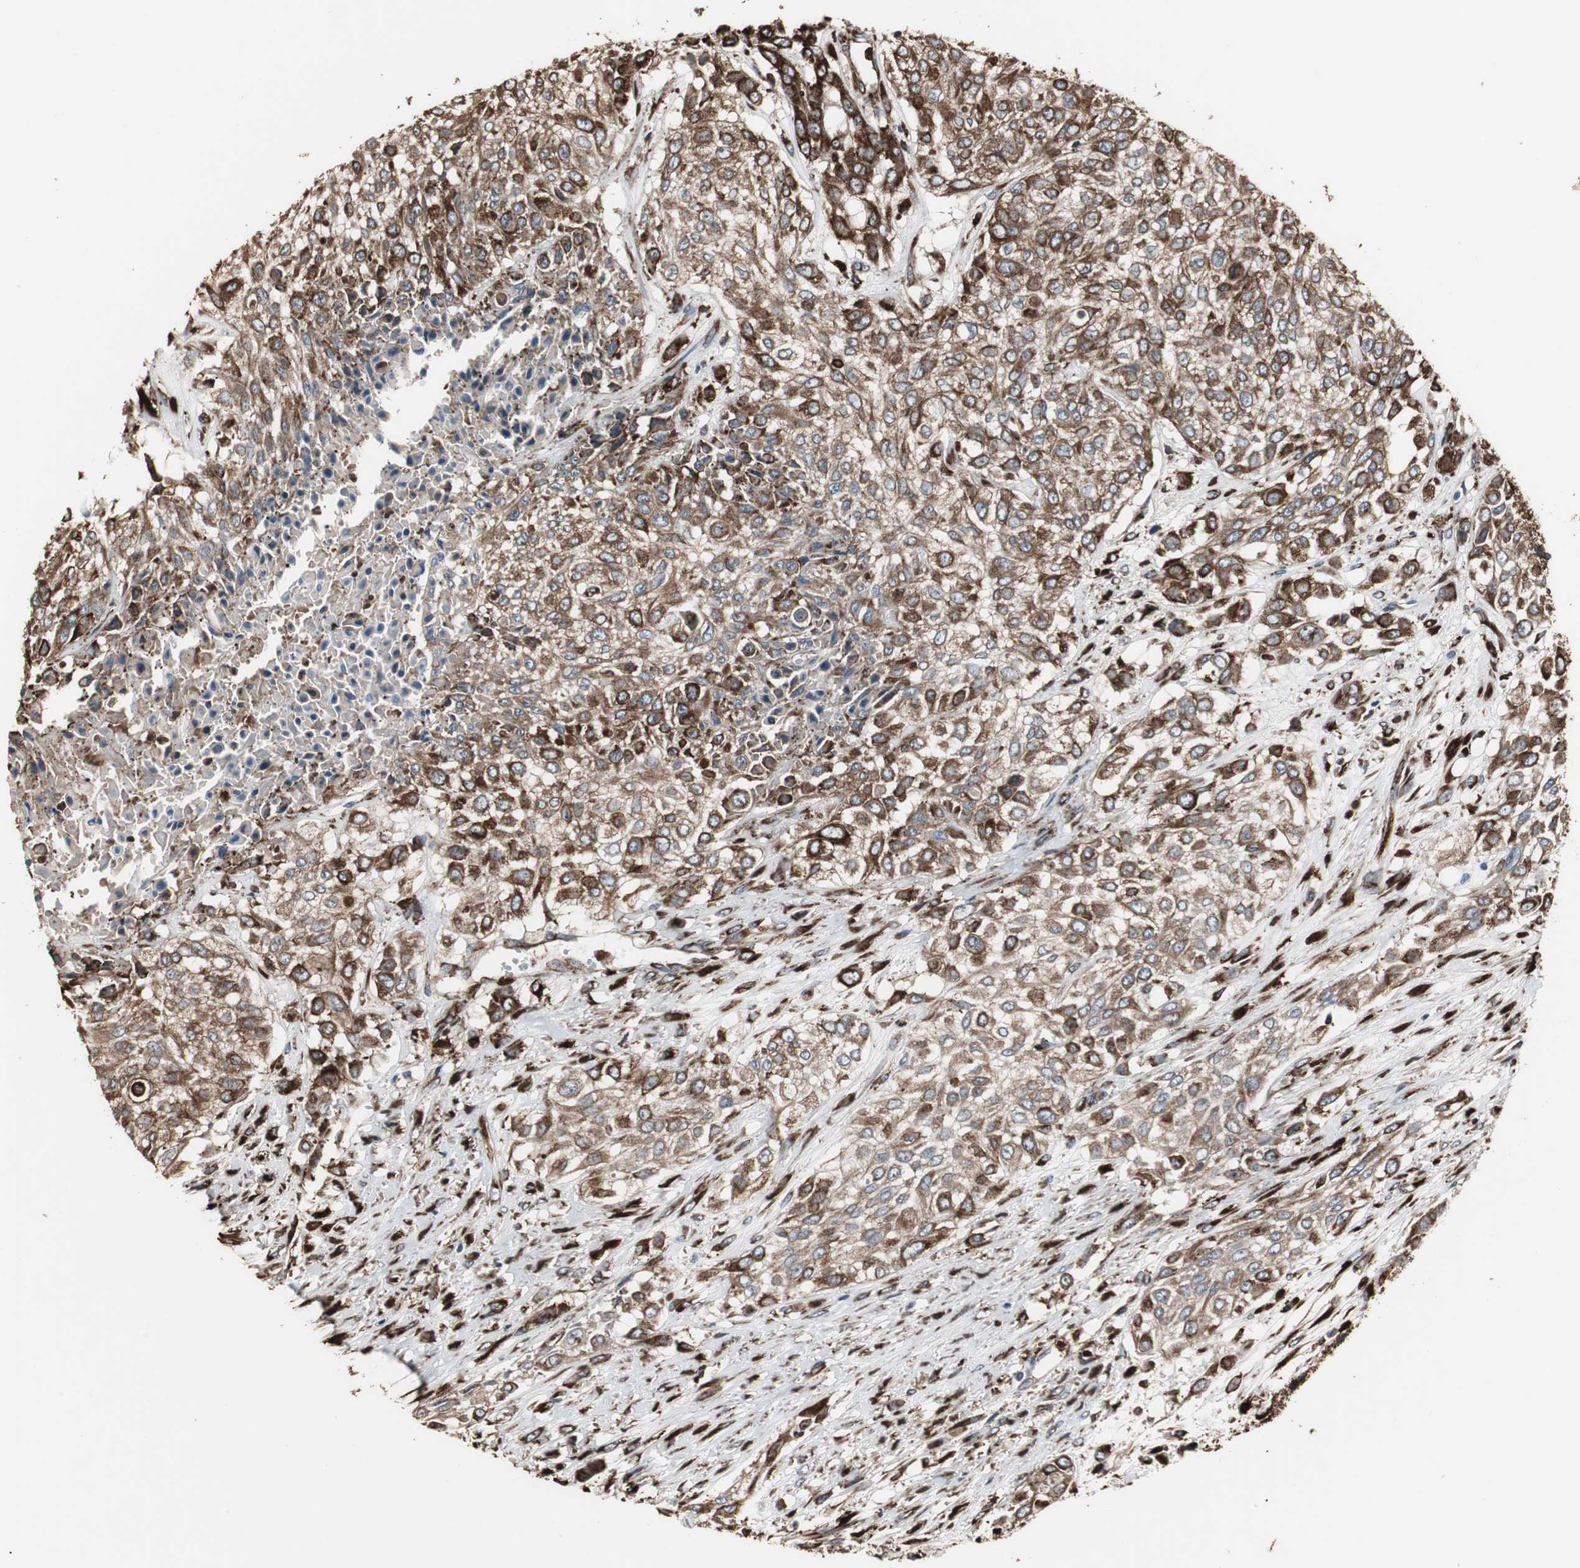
{"staining": {"intensity": "strong", "quantity": ">75%", "location": "cytoplasmic/membranous"}, "tissue": "urothelial cancer", "cell_type": "Tumor cells", "image_type": "cancer", "snomed": [{"axis": "morphology", "description": "Urothelial carcinoma, High grade"}, {"axis": "topography", "description": "Urinary bladder"}], "caption": "The photomicrograph exhibits a brown stain indicating the presence of a protein in the cytoplasmic/membranous of tumor cells in urothelial carcinoma (high-grade). (Stains: DAB in brown, nuclei in blue, Microscopy: brightfield microscopy at high magnification).", "gene": "CALU", "patient": {"sex": "male", "age": 57}}